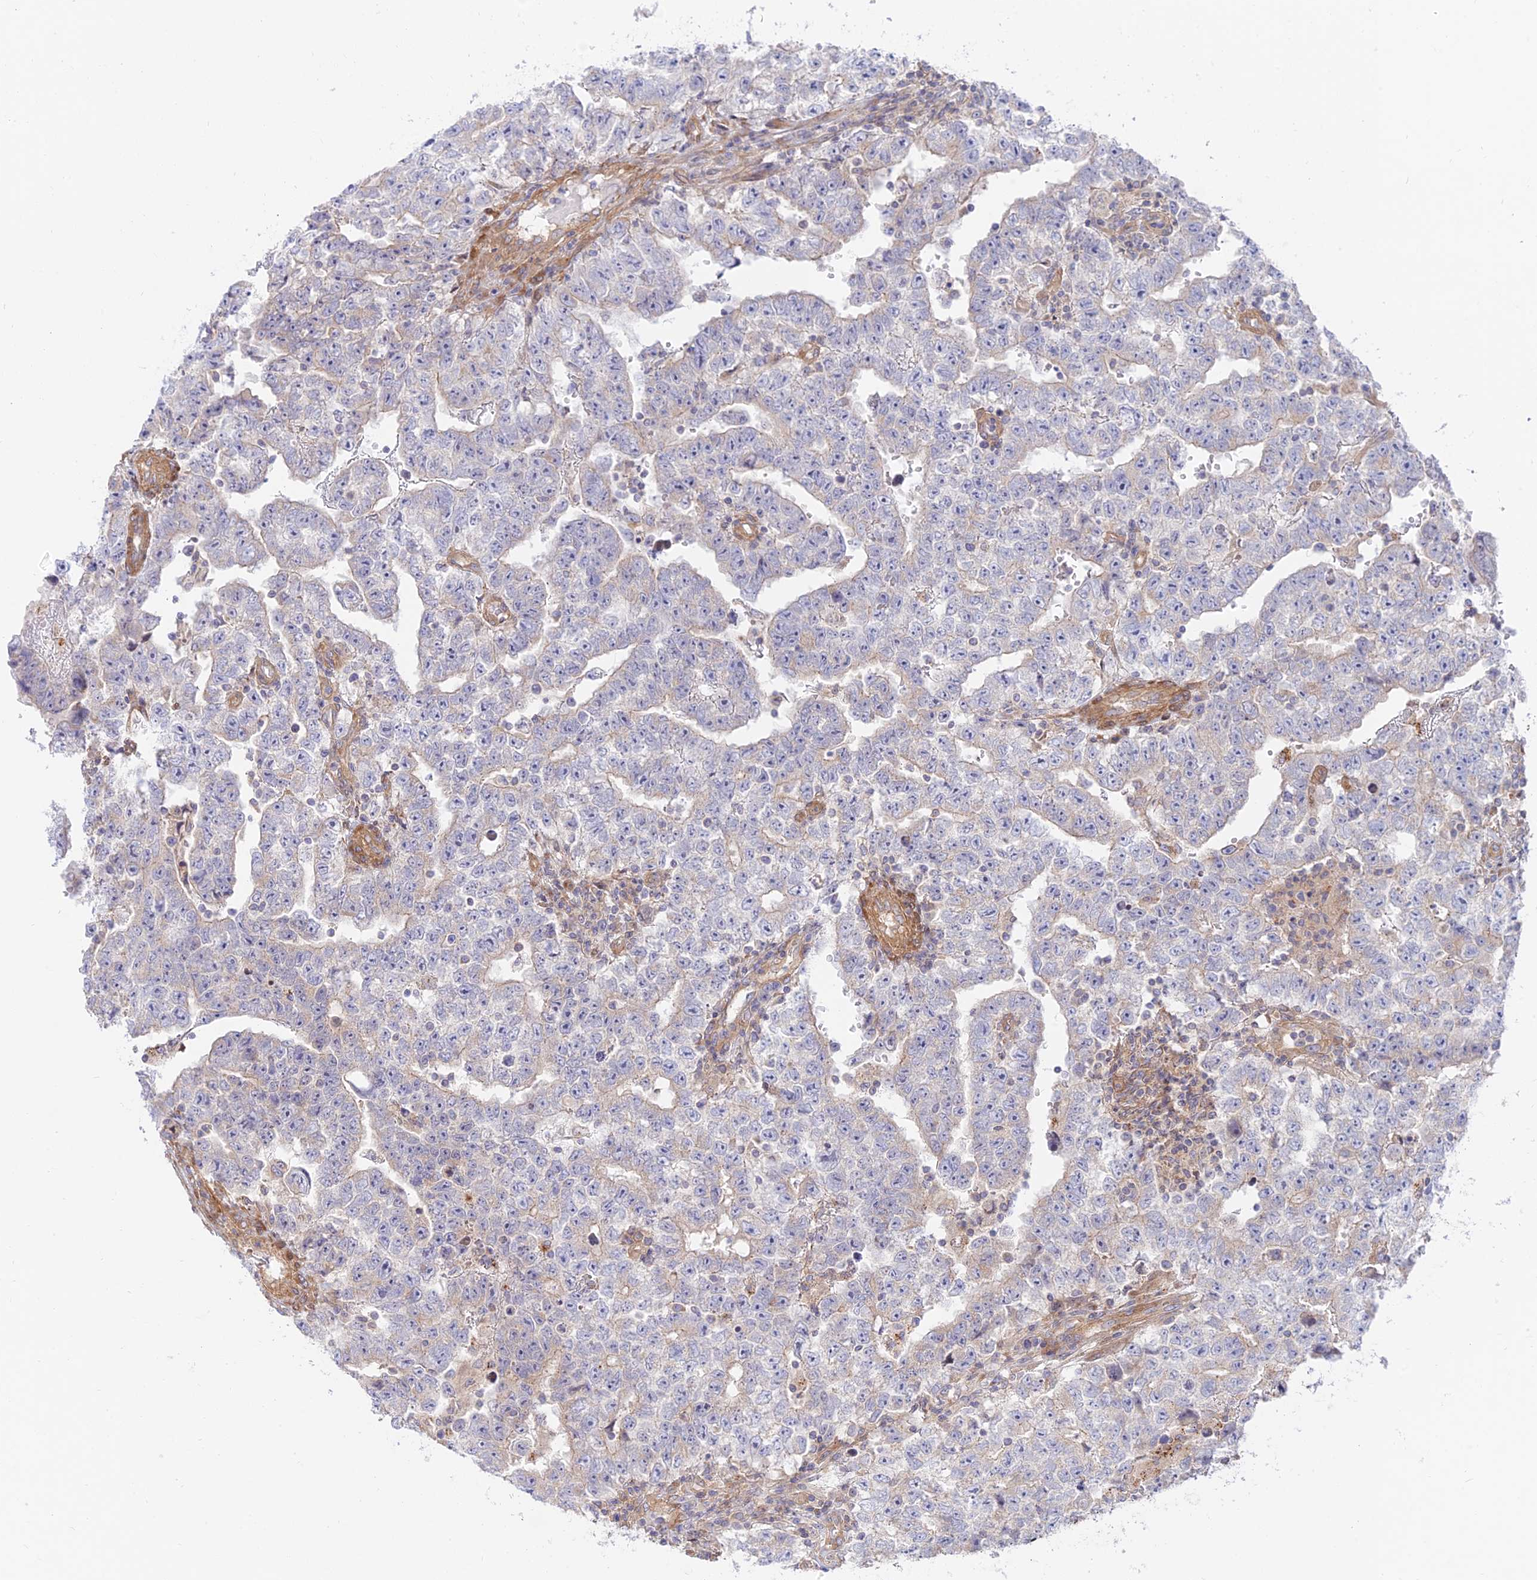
{"staining": {"intensity": "negative", "quantity": "none", "location": "none"}, "tissue": "testis cancer", "cell_type": "Tumor cells", "image_type": "cancer", "snomed": [{"axis": "morphology", "description": "Carcinoma, Embryonal, NOS"}, {"axis": "topography", "description": "Testis"}], "caption": "Protein analysis of embryonal carcinoma (testis) demonstrates no significant positivity in tumor cells.", "gene": "KCNAB1", "patient": {"sex": "male", "age": 25}}